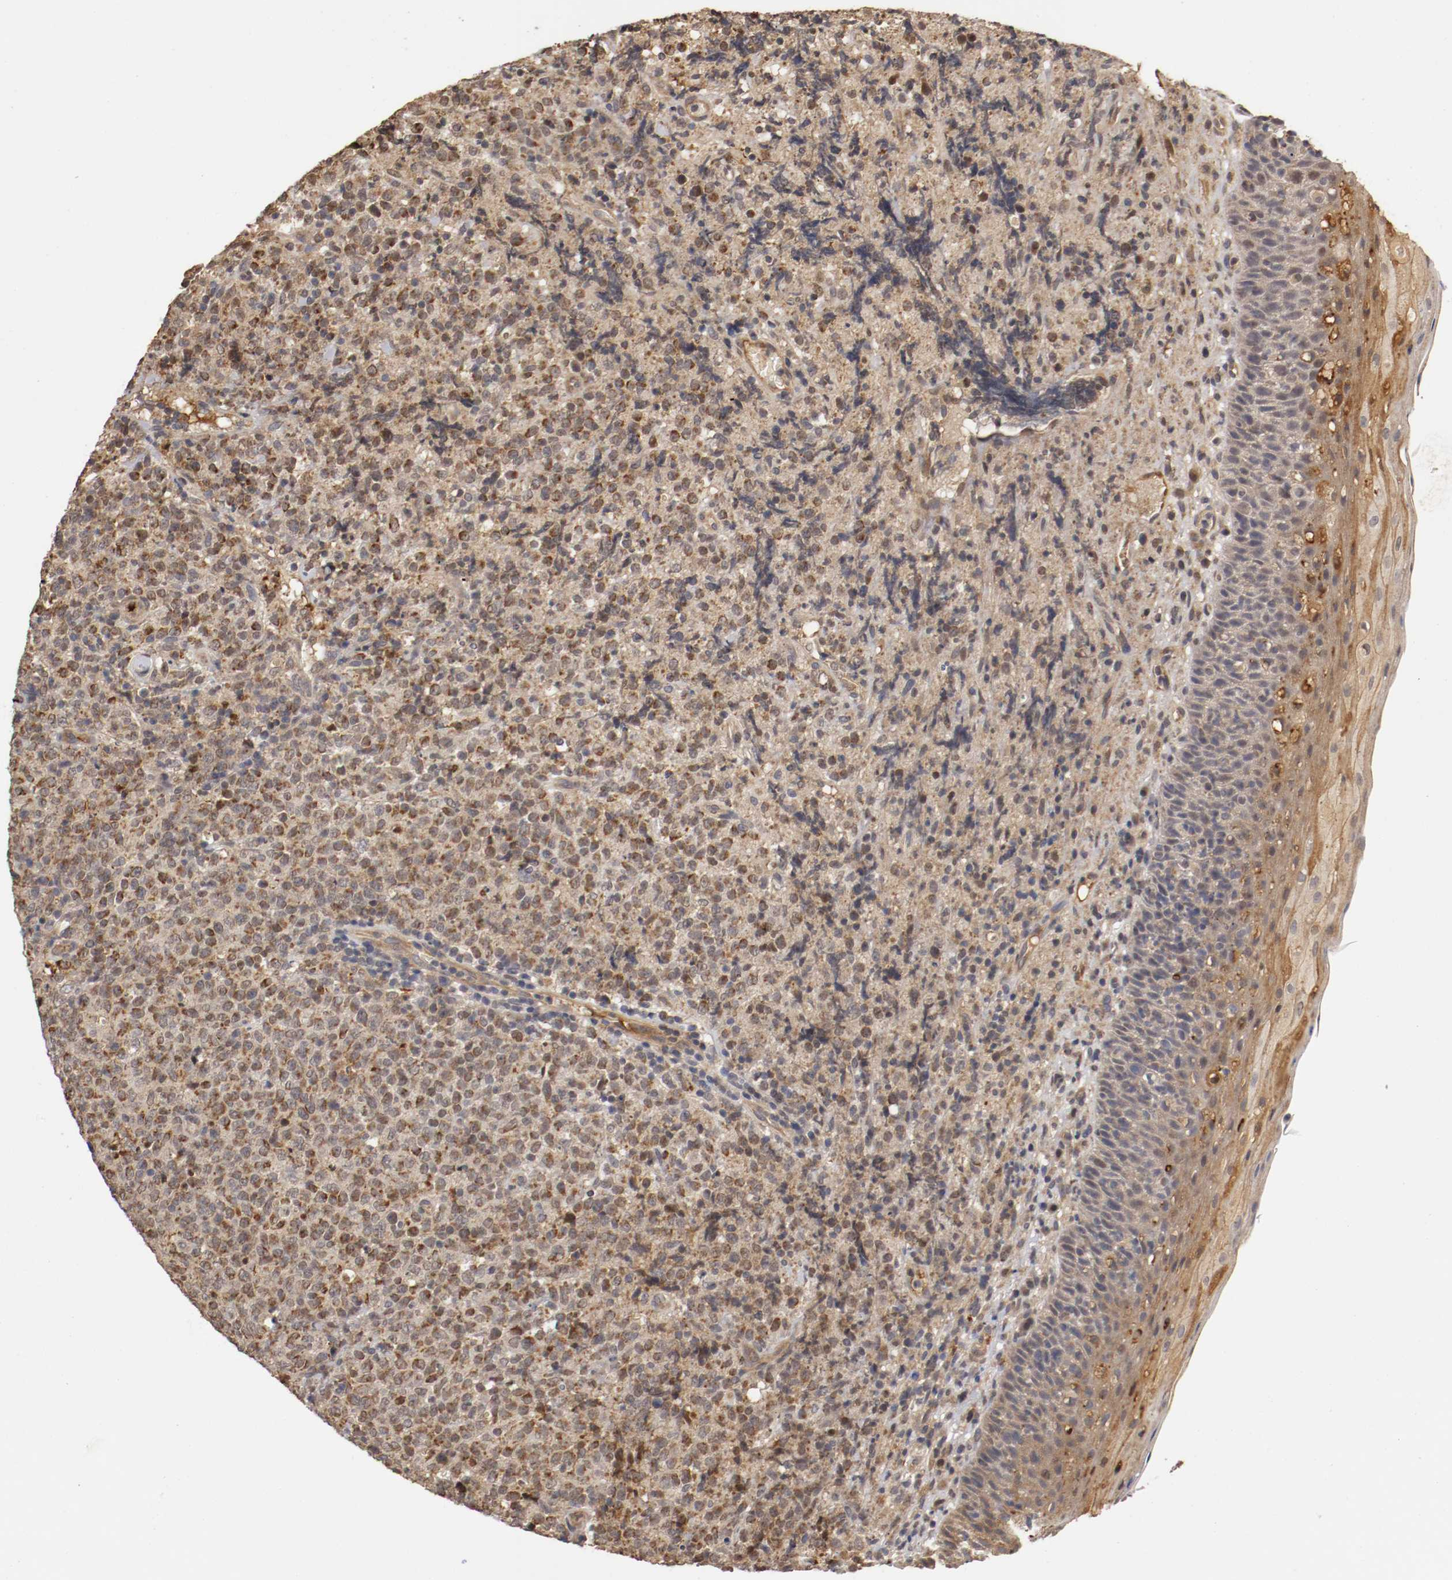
{"staining": {"intensity": "weak", "quantity": "25%-75%", "location": "cytoplasmic/membranous,nuclear"}, "tissue": "lymphoma", "cell_type": "Tumor cells", "image_type": "cancer", "snomed": [{"axis": "morphology", "description": "Malignant lymphoma, non-Hodgkin's type, High grade"}, {"axis": "topography", "description": "Tonsil"}], "caption": "A high-resolution micrograph shows immunohistochemistry (IHC) staining of lymphoma, which exhibits weak cytoplasmic/membranous and nuclear staining in approximately 25%-75% of tumor cells.", "gene": "TNFRSF1B", "patient": {"sex": "female", "age": 36}}